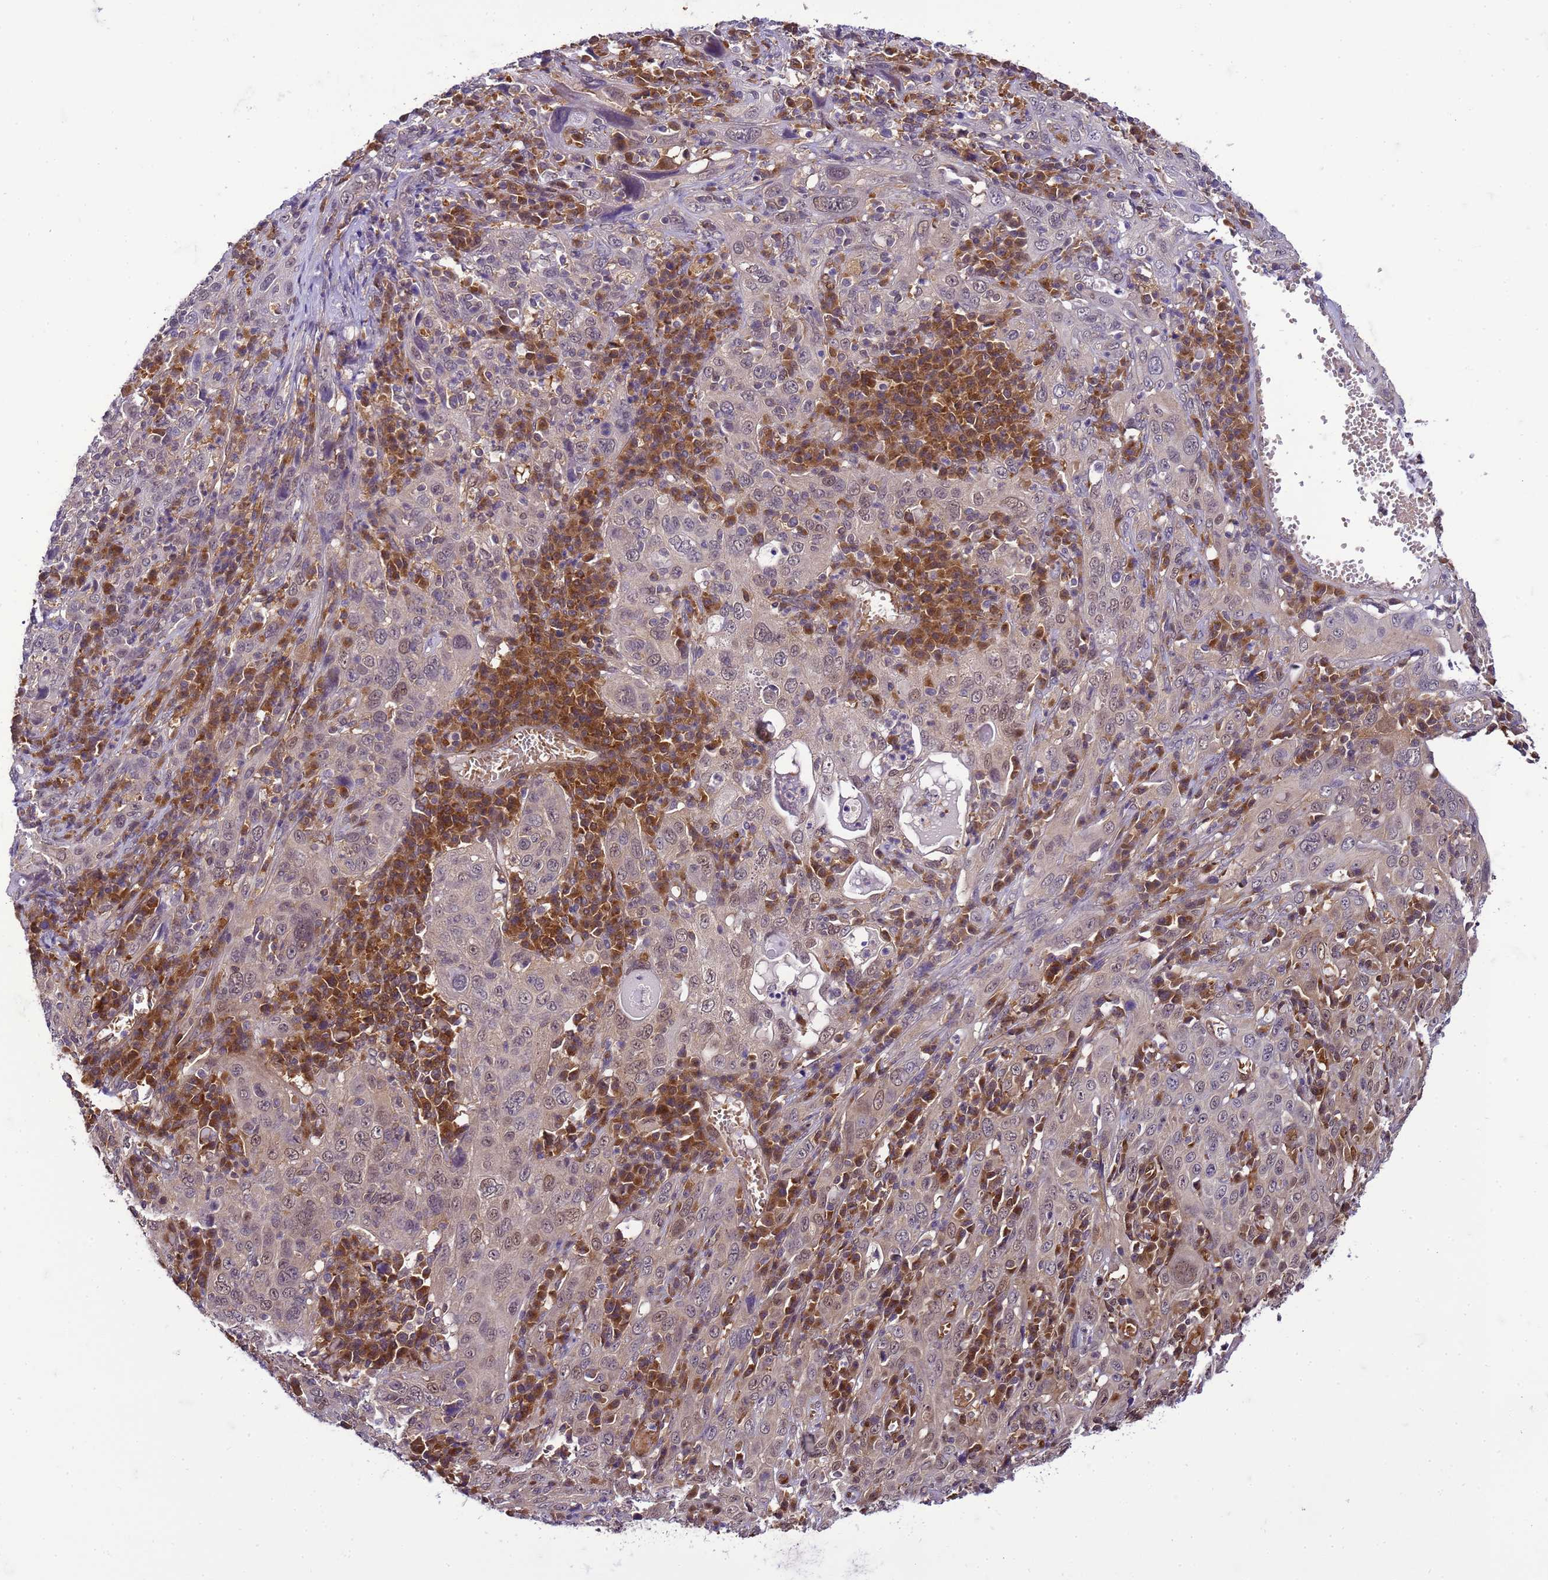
{"staining": {"intensity": "weak", "quantity": "<25%", "location": "cytoplasmic/membranous,nuclear"}, "tissue": "cervical cancer", "cell_type": "Tumor cells", "image_type": "cancer", "snomed": [{"axis": "morphology", "description": "Squamous cell carcinoma, NOS"}, {"axis": "topography", "description": "Cervix"}], "caption": "Human cervical cancer (squamous cell carcinoma) stained for a protein using immunohistochemistry displays no staining in tumor cells.", "gene": "DDI2", "patient": {"sex": "female", "age": 46}}